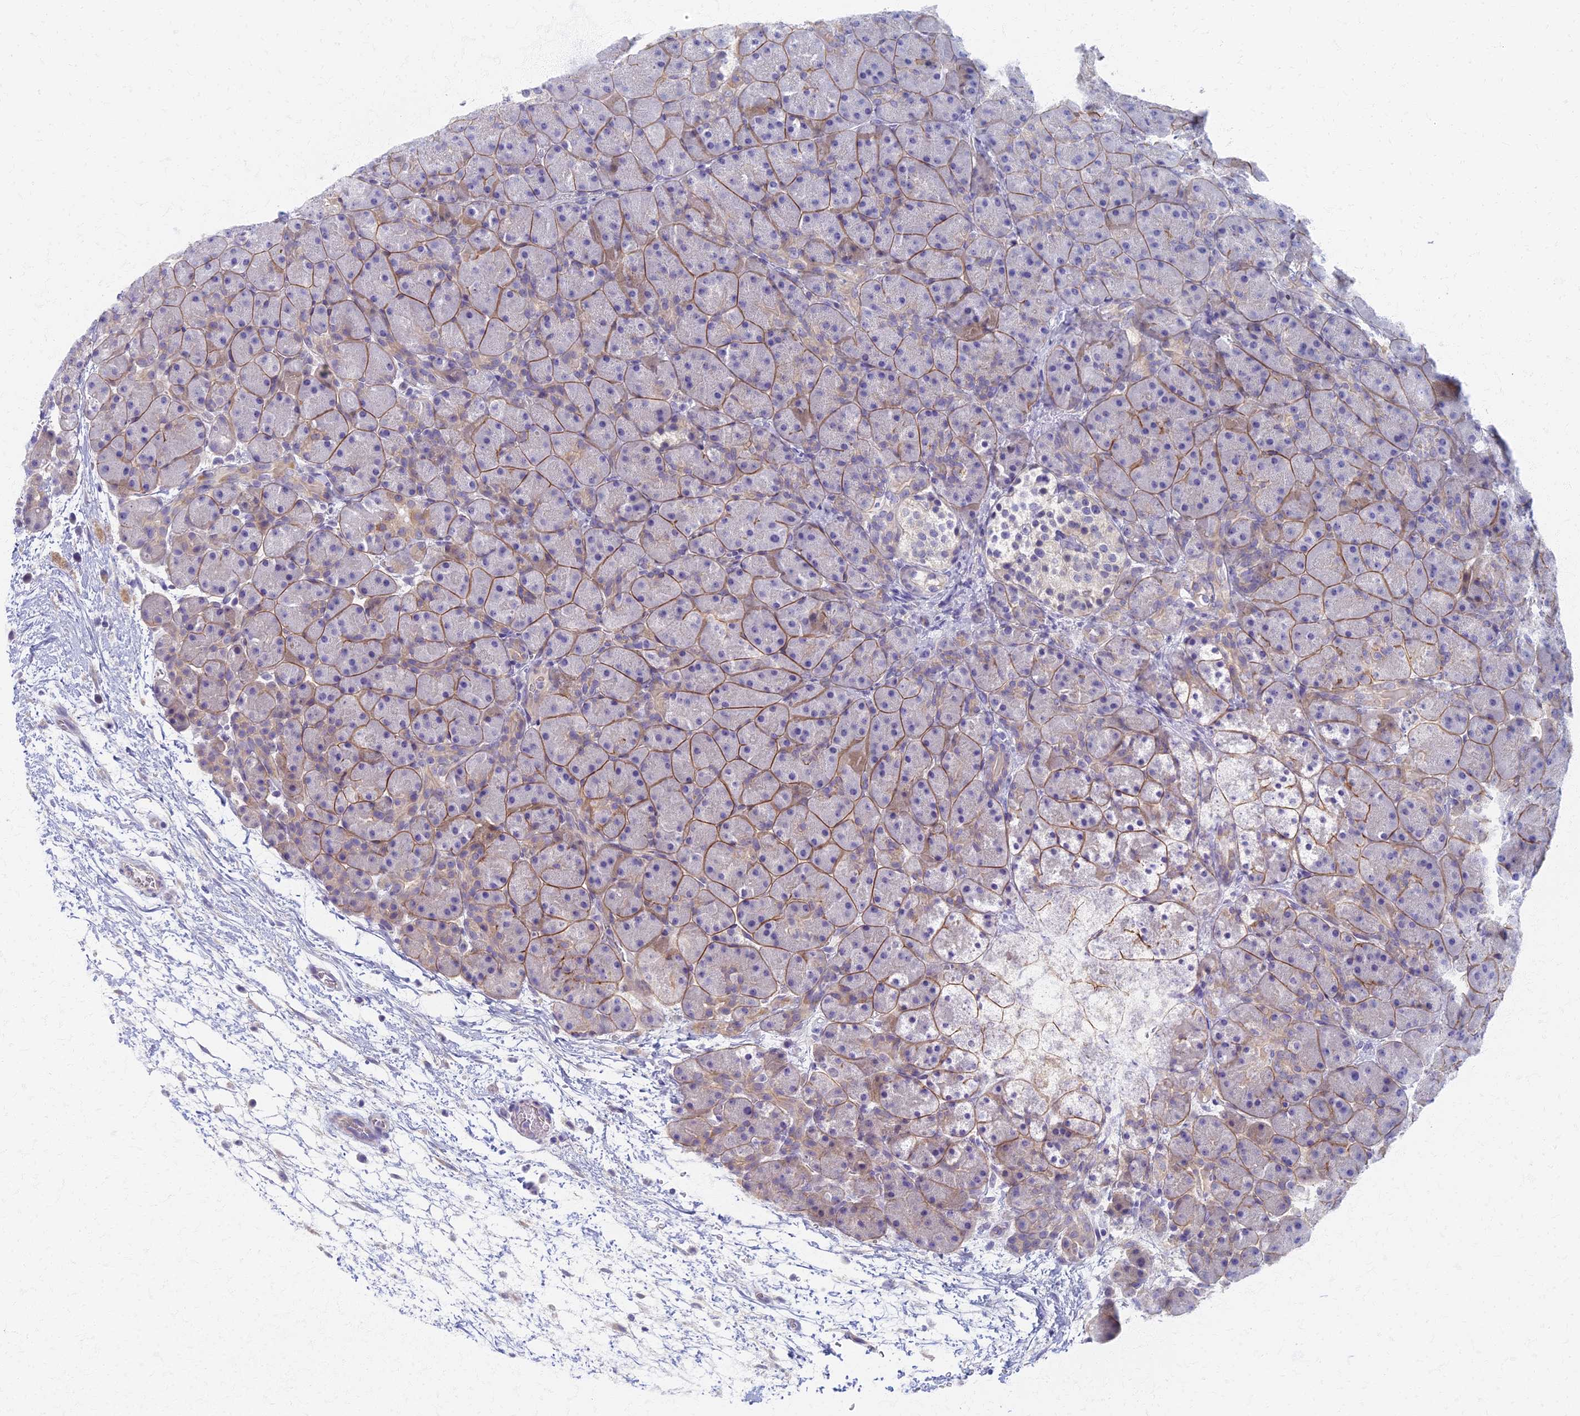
{"staining": {"intensity": "moderate", "quantity": "25%-75%", "location": "cytoplasmic/membranous"}, "tissue": "pancreas", "cell_type": "Exocrine glandular cells", "image_type": "normal", "snomed": [{"axis": "morphology", "description": "Normal tissue, NOS"}, {"axis": "topography", "description": "Pancreas"}], "caption": "High-magnification brightfield microscopy of unremarkable pancreas stained with DAB (brown) and counterstained with hematoxylin (blue). exocrine glandular cells exhibit moderate cytoplasmic/membranous positivity is present in about25%-75% of cells. The staining is performed using DAB brown chromogen to label protein expression. The nuclei are counter-stained blue using hematoxylin.", "gene": "AP4E1", "patient": {"sex": "male", "age": 66}}